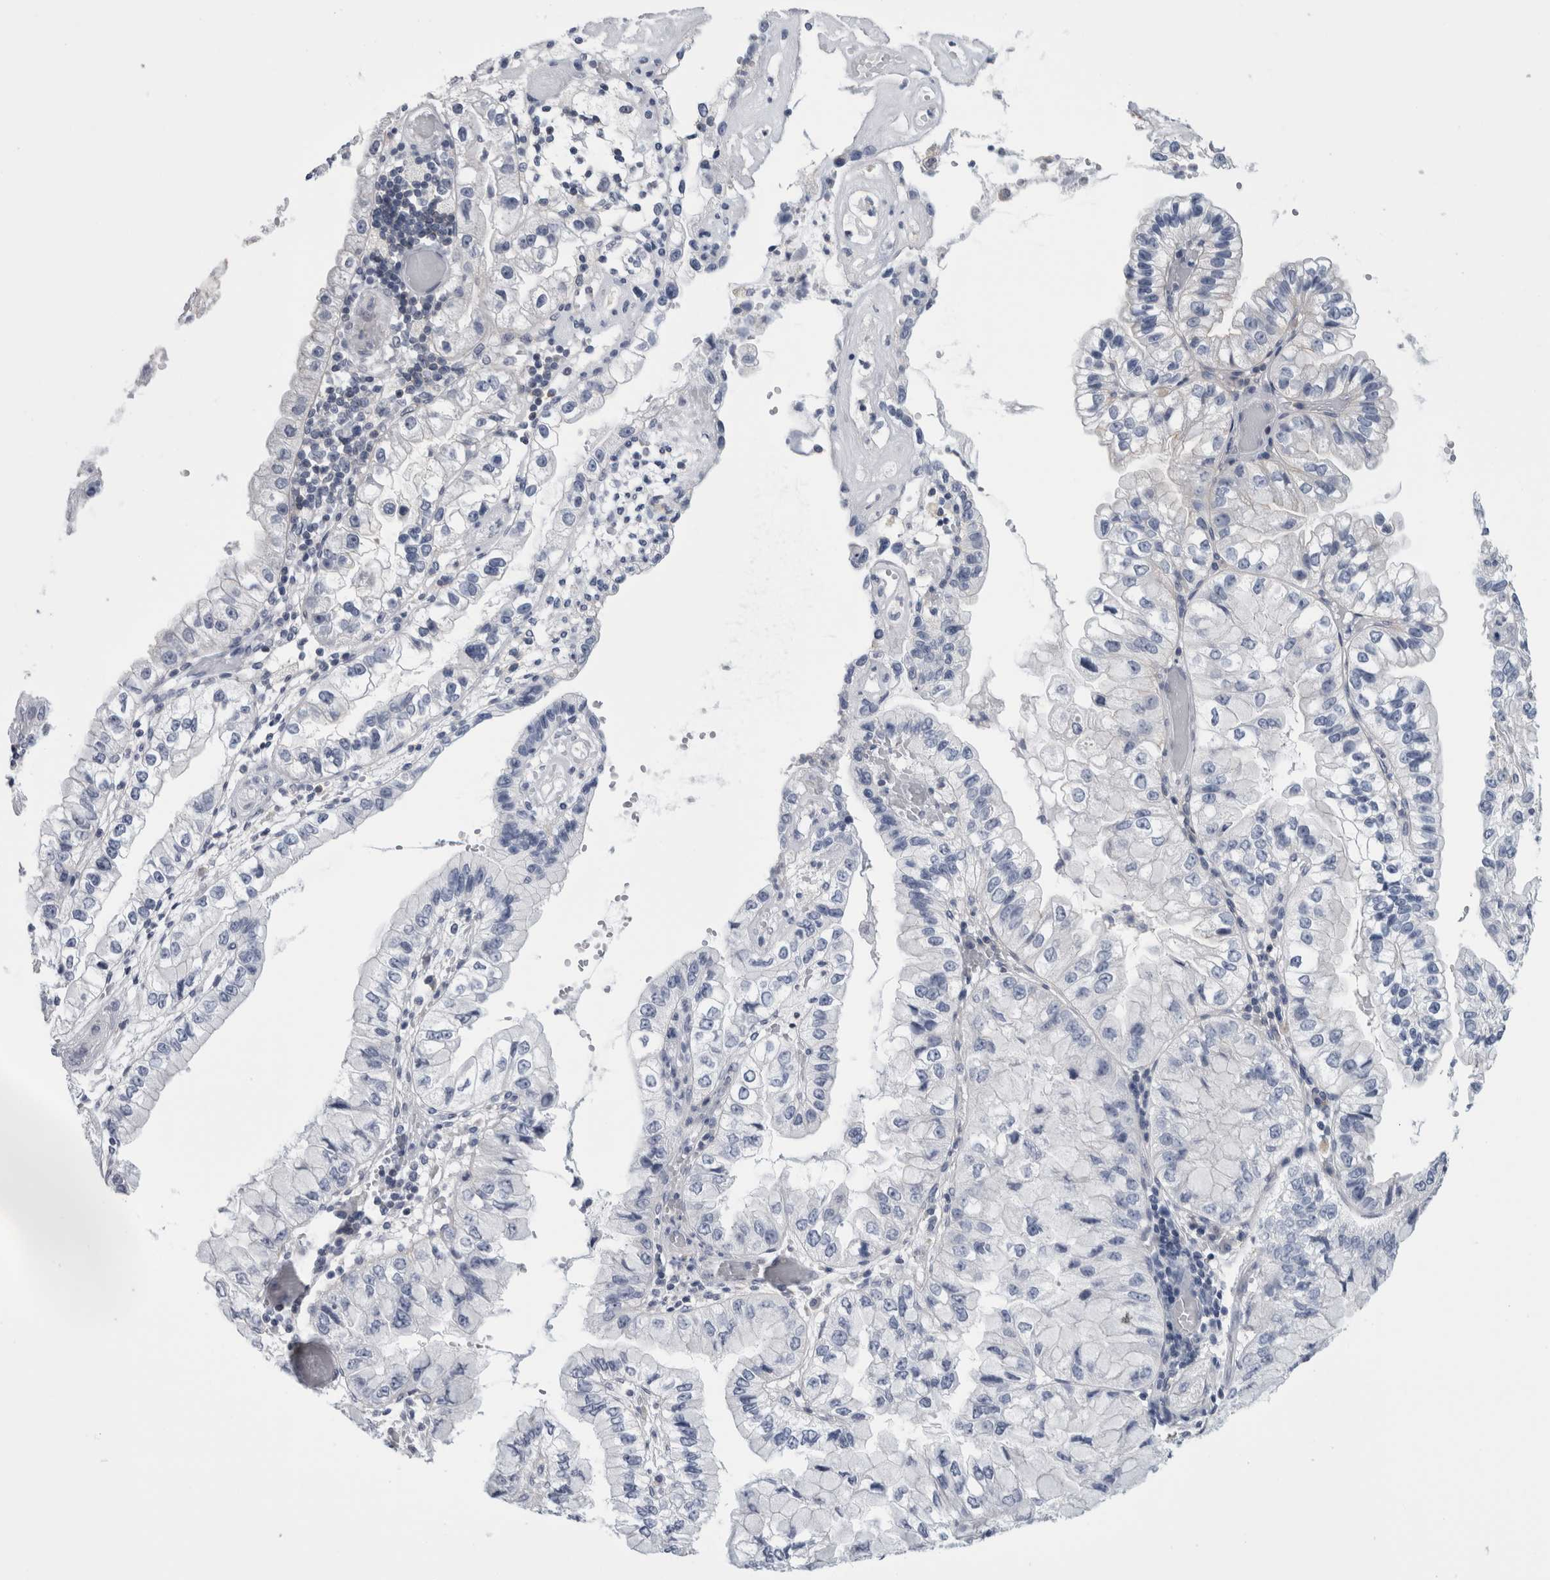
{"staining": {"intensity": "negative", "quantity": "none", "location": "none"}, "tissue": "liver cancer", "cell_type": "Tumor cells", "image_type": "cancer", "snomed": [{"axis": "morphology", "description": "Cholangiocarcinoma"}, {"axis": "topography", "description": "Liver"}], "caption": "Immunohistochemical staining of liver cancer (cholangiocarcinoma) shows no significant expression in tumor cells.", "gene": "ANKFY1", "patient": {"sex": "female", "age": 79}}